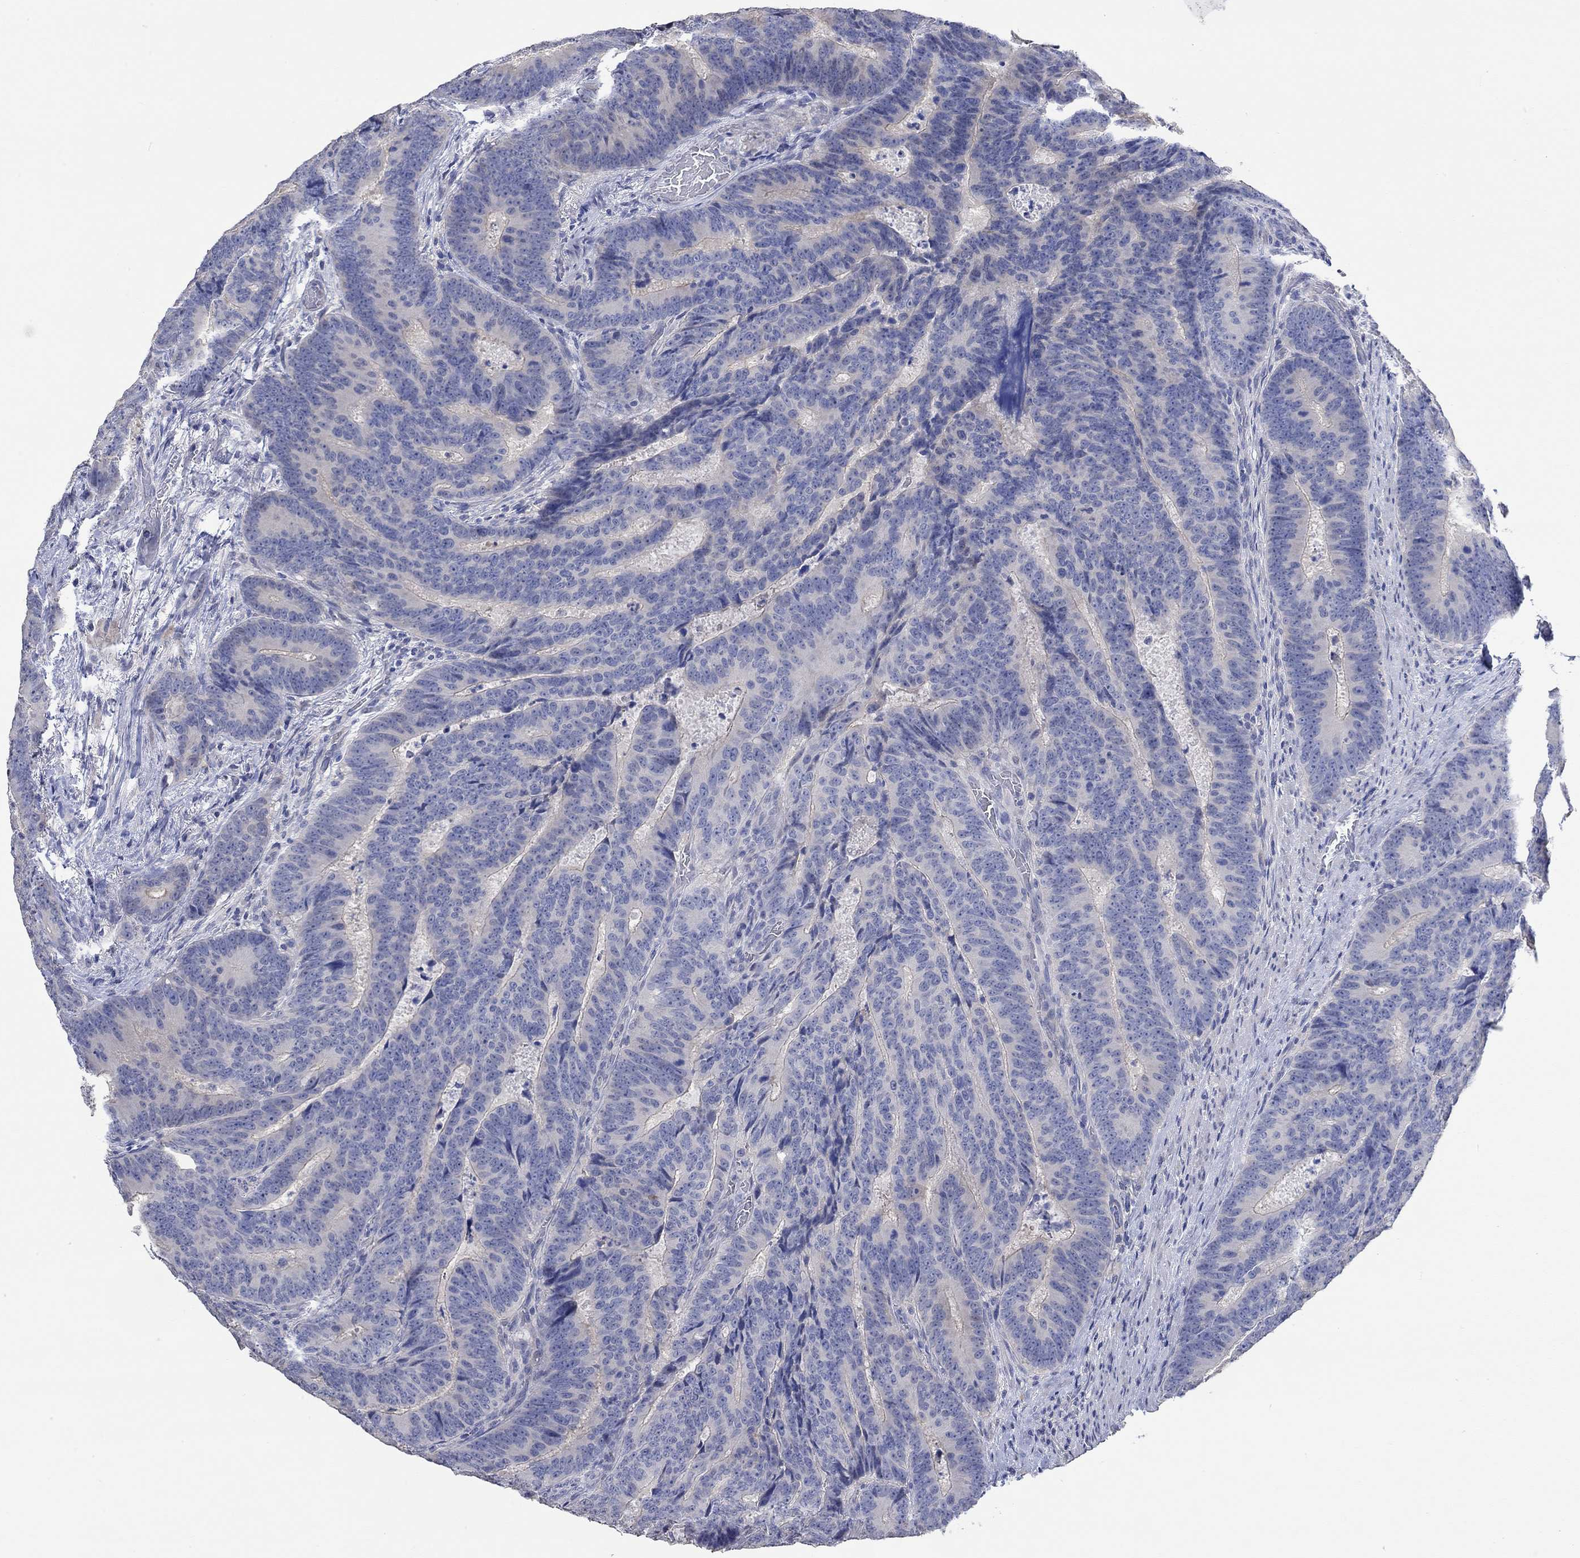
{"staining": {"intensity": "negative", "quantity": "none", "location": "none"}, "tissue": "colorectal cancer", "cell_type": "Tumor cells", "image_type": "cancer", "snomed": [{"axis": "morphology", "description": "Adenocarcinoma, NOS"}, {"axis": "topography", "description": "Colon"}], "caption": "Image shows no significant protein expression in tumor cells of colorectal cancer (adenocarcinoma).", "gene": "PNMA5", "patient": {"sex": "female", "age": 82}}